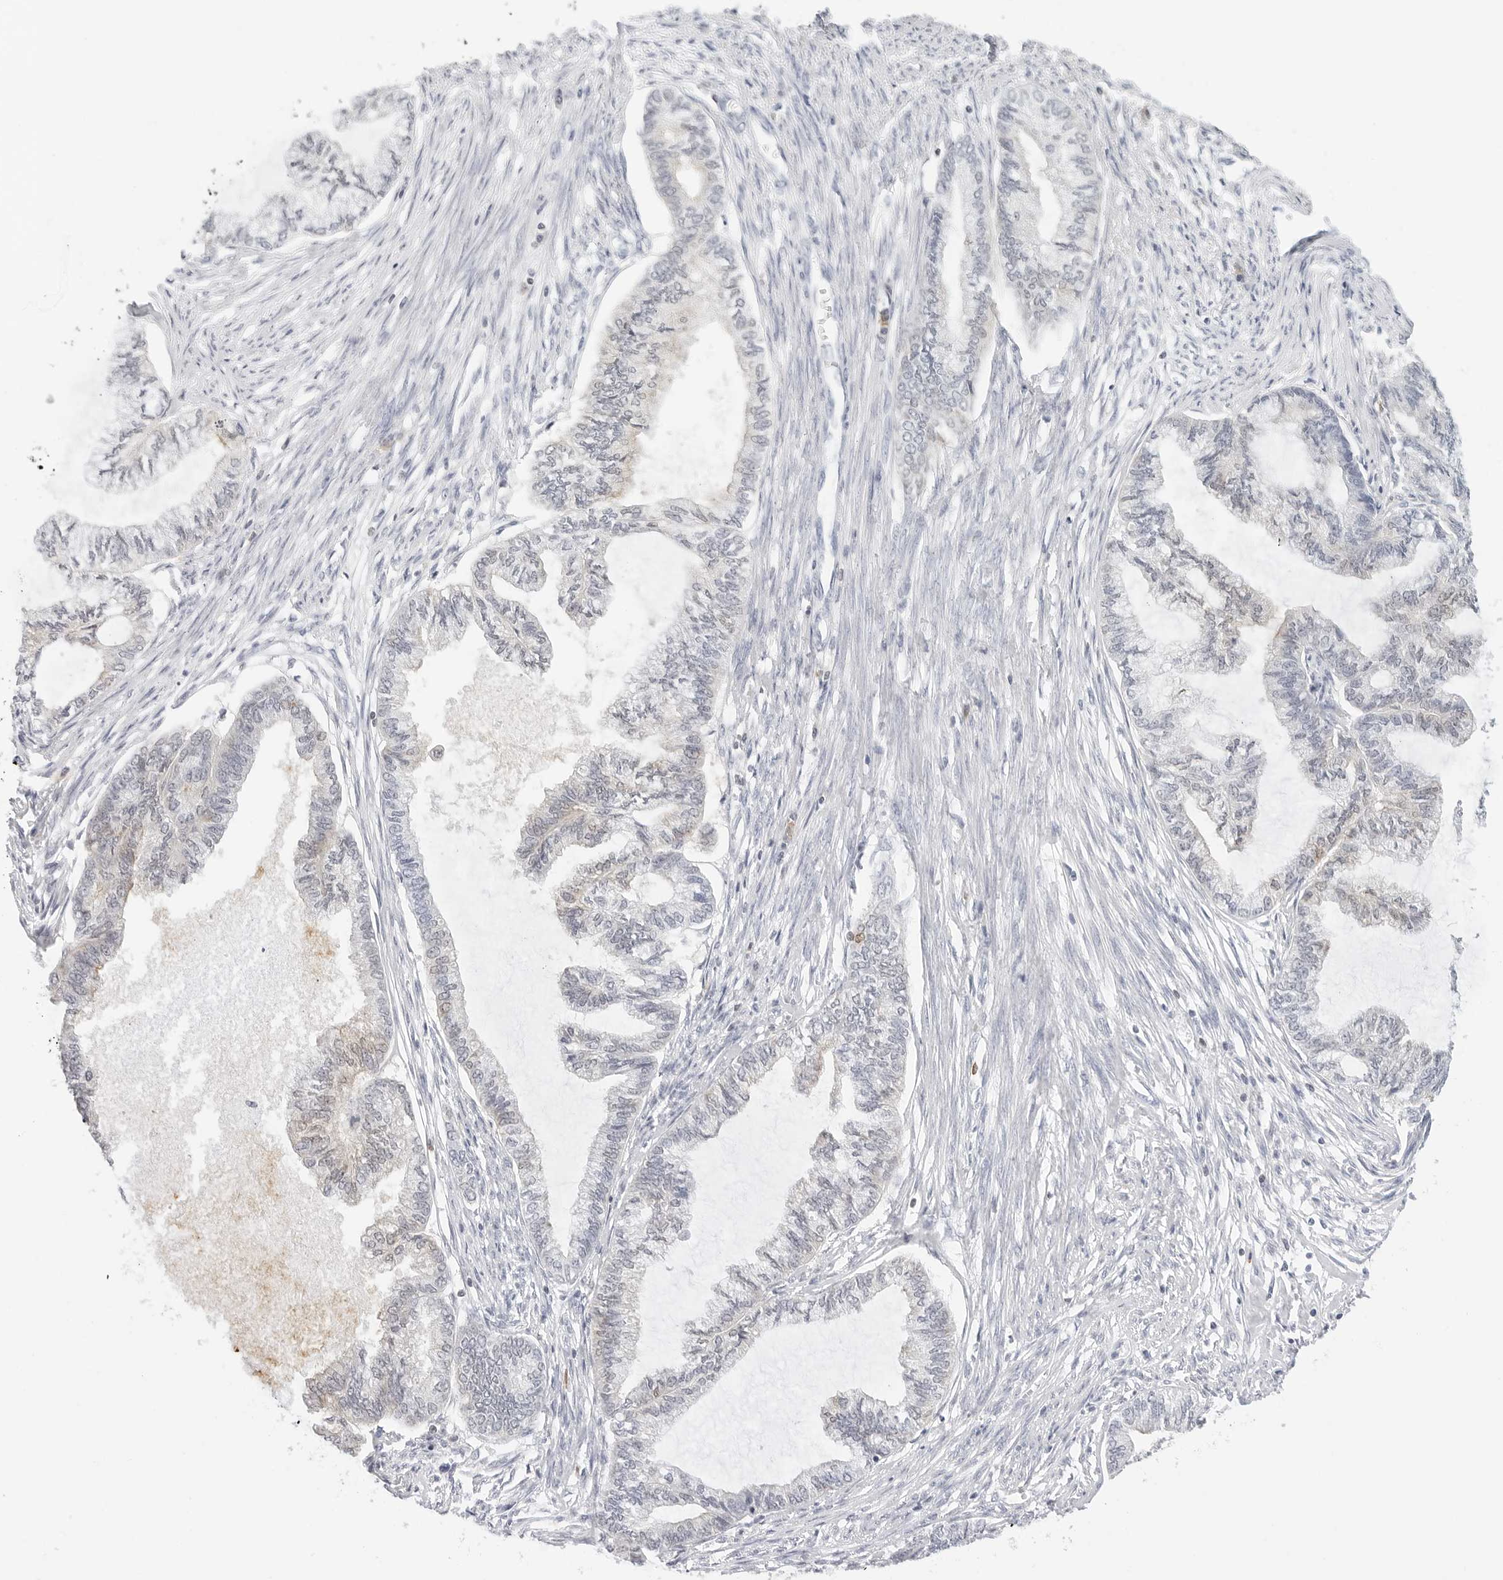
{"staining": {"intensity": "negative", "quantity": "none", "location": "none"}, "tissue": "endometrial cancer", "cell_type": "Tumor cells", "image_type": "cancer", "snomed": [{"axis": "morphology", "description": "Adenocarcinoma, NOS"}, {"axis": "topography", "description": "Endometrium"}], "caption": "Immunohistochemistry (IHC) photomicrograph of adenocarcinoma (endometrial) stained for a protein (brown), which exhibits no staining in tumor cells.", "gene": "SLC9A3R1", "patient": {"sex": "female", "age": 86}}